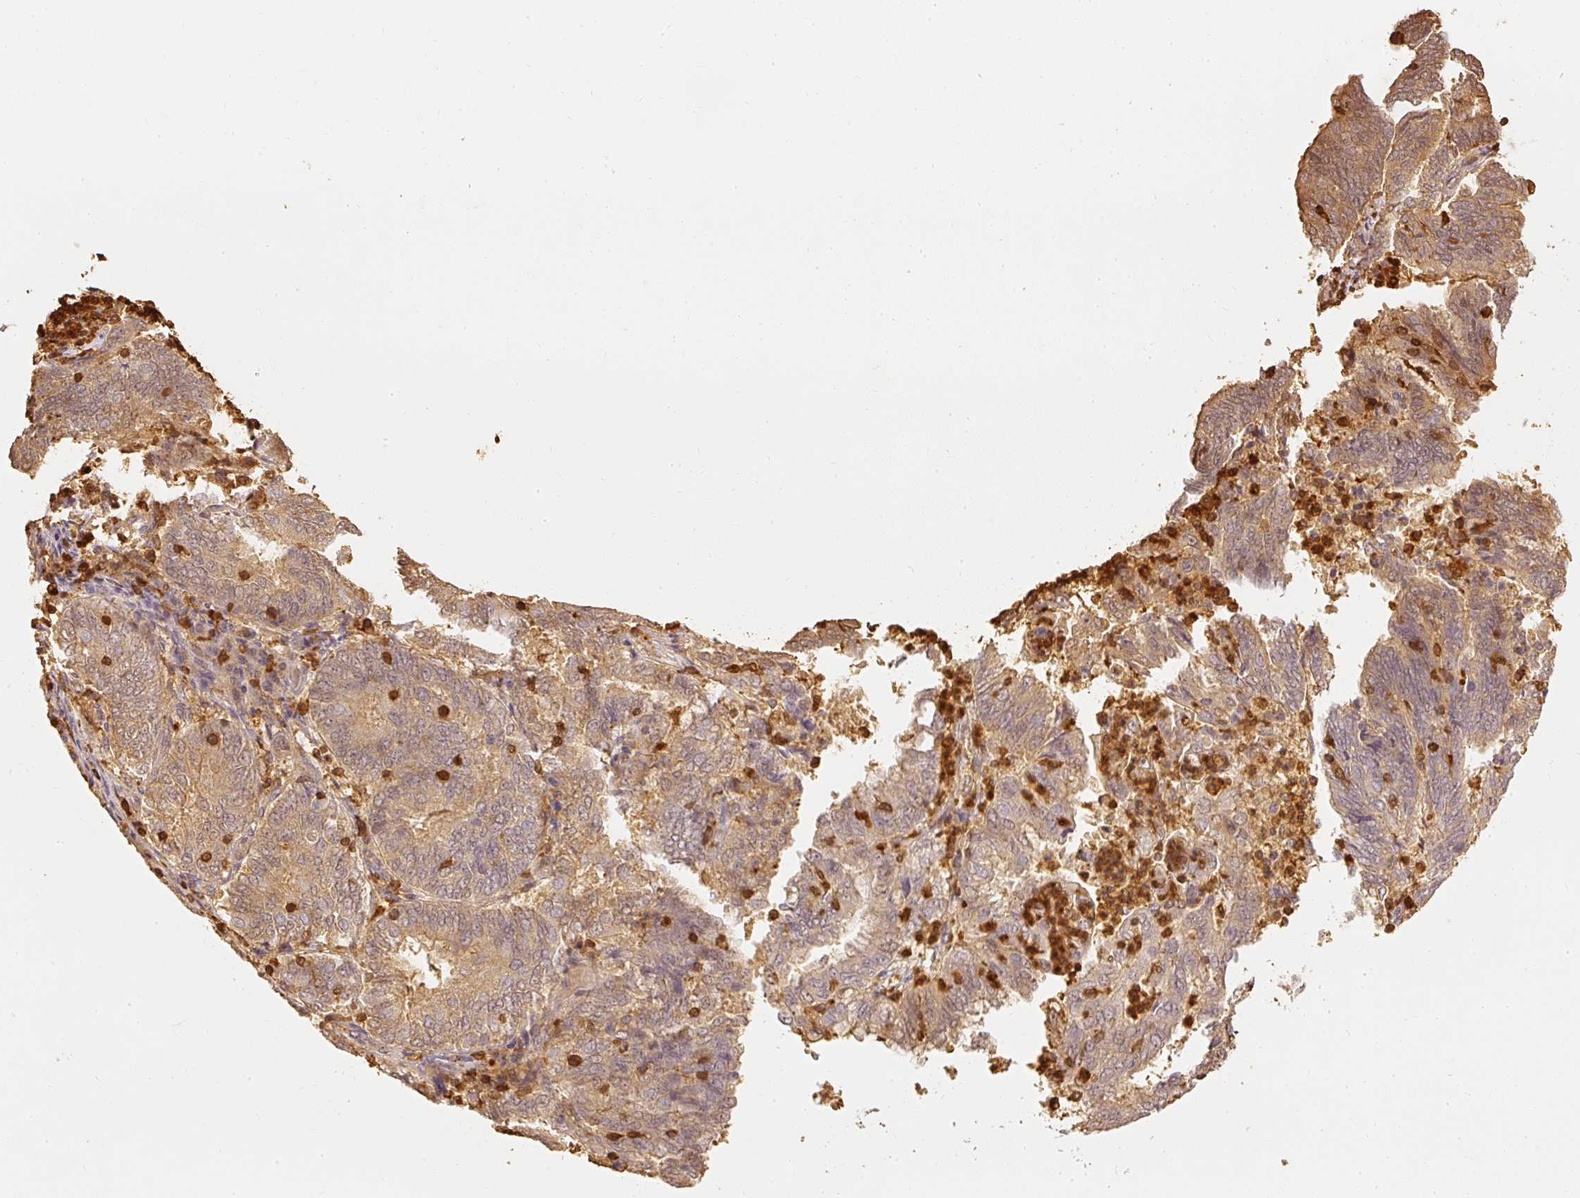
{"staining": {"intensity": "weak", "quantity": ">75%", "location": "cytoplasmic/membranous"}, "tissue": "endometrial cancer", "cell_type": "Tumor cells", "image_type": "cancer", "snomed": [{"axis": "morphology", "description": "Adenocarcinoma, NOS"}, {"axis": "topography", "description": "Endometrium"}], "caption": "The immunohistochemical stain highlights weak cytoplasmic/membranous positivity in tumor cells of adenocarcinoma (endometrial) tissue. The protein is stained brown, and the nuclei are stained in blue (DAB (3,3'-diaminobenzidine) IHC with brightfield microscopy, high magnification).", "gene": "PFN1", "patient": {"sex": "female", "age": 80}}